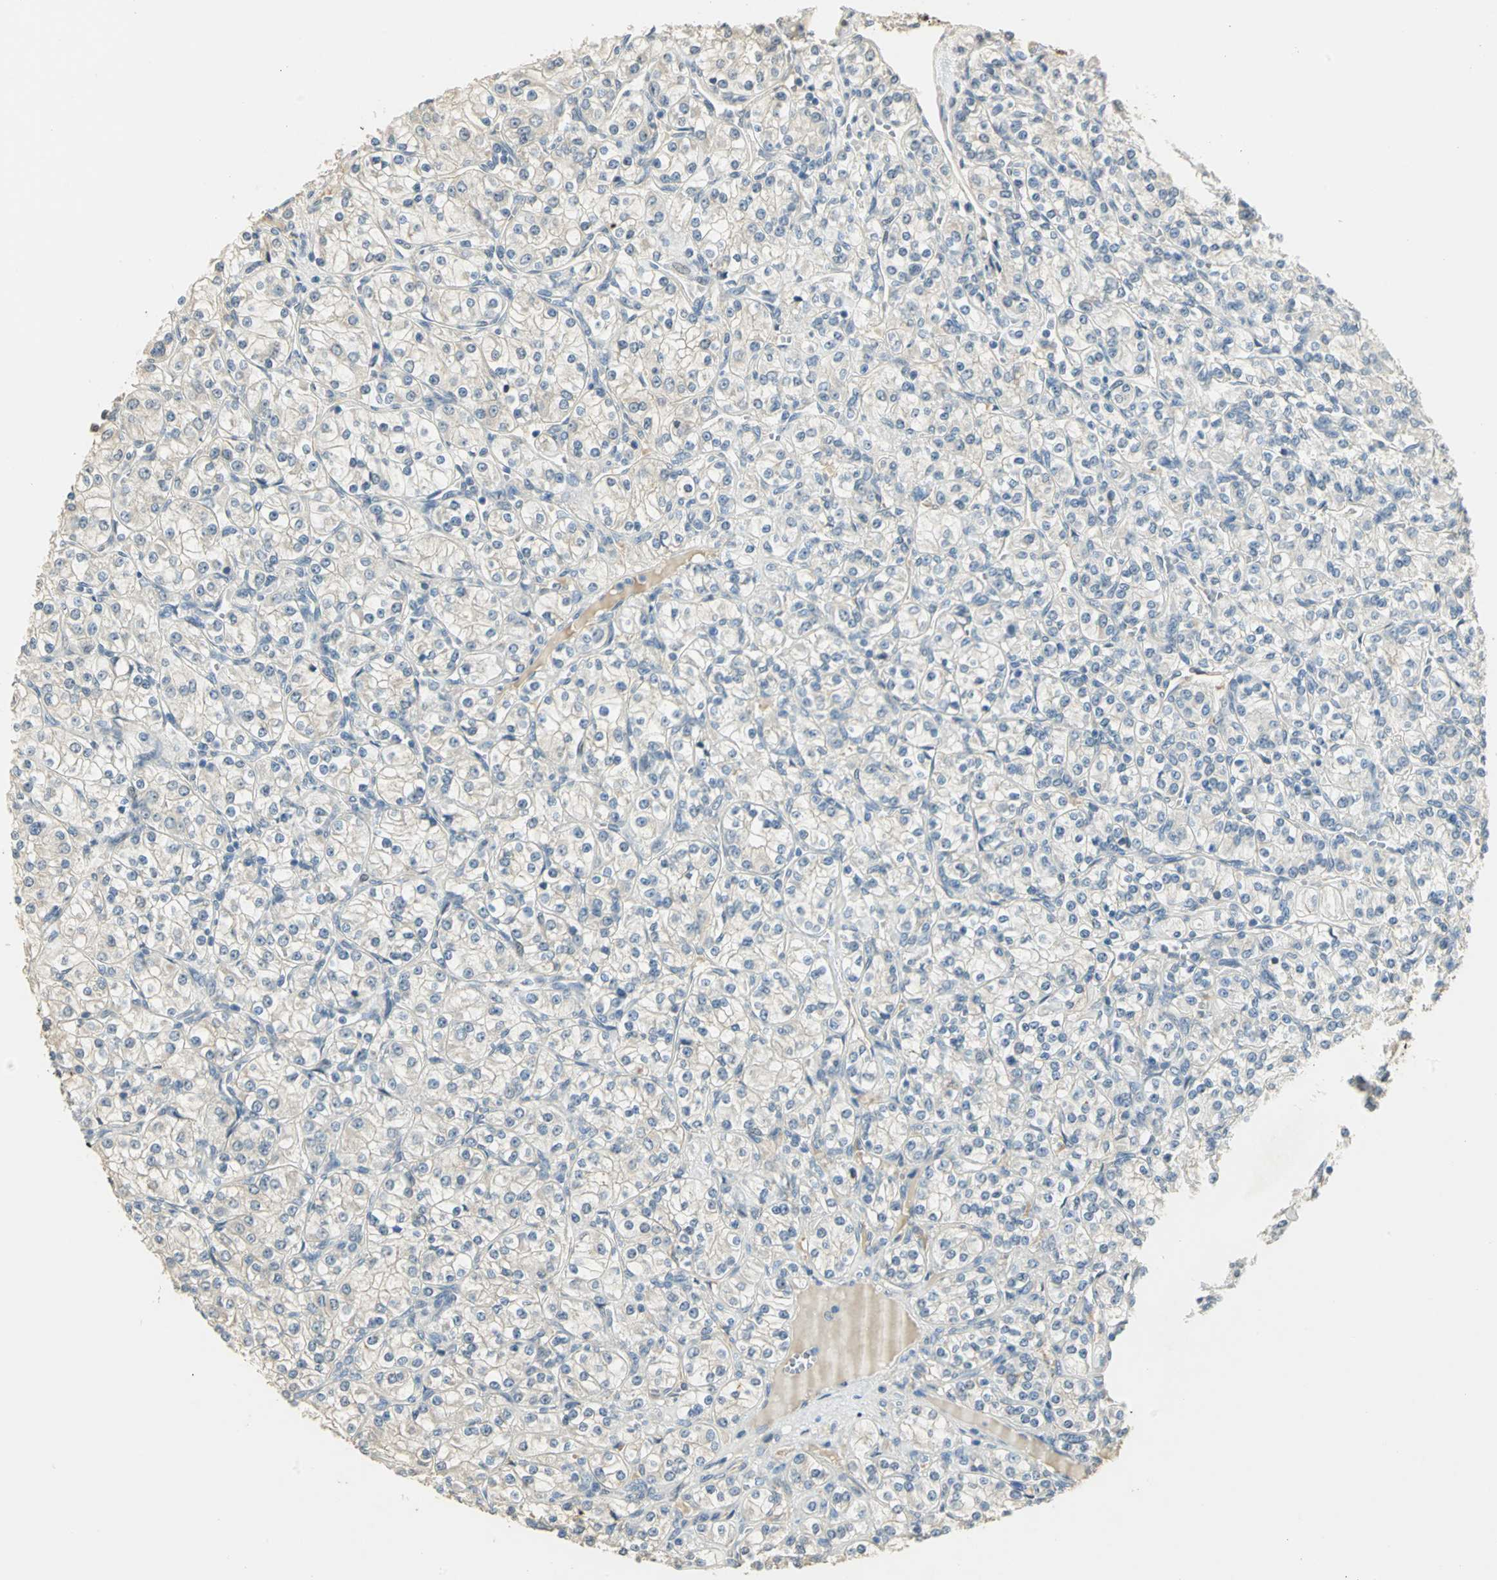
{"staining": {"intensity": "negative", "quantity": "none", "location": "none"}, "tissue": "renal cancer", "cell_type": "Tumor cells", "image_type": "cancer", "snomed": [{"axis": "morphology", "description": "Adenocarcinoma, NOS"}, {"axis": "topography", "description": "Kidney"}], "caption": "Renal cancer (adenocarcinoma) was stained to show a protein in brown. There is no significant expression in tumor cells. (Brightfield microscopy of DAB (3,3'-diaminobenzidine) IHC at high magnification).", "gene": "AK6", "patient": {"sex": "male", "age": 77}}